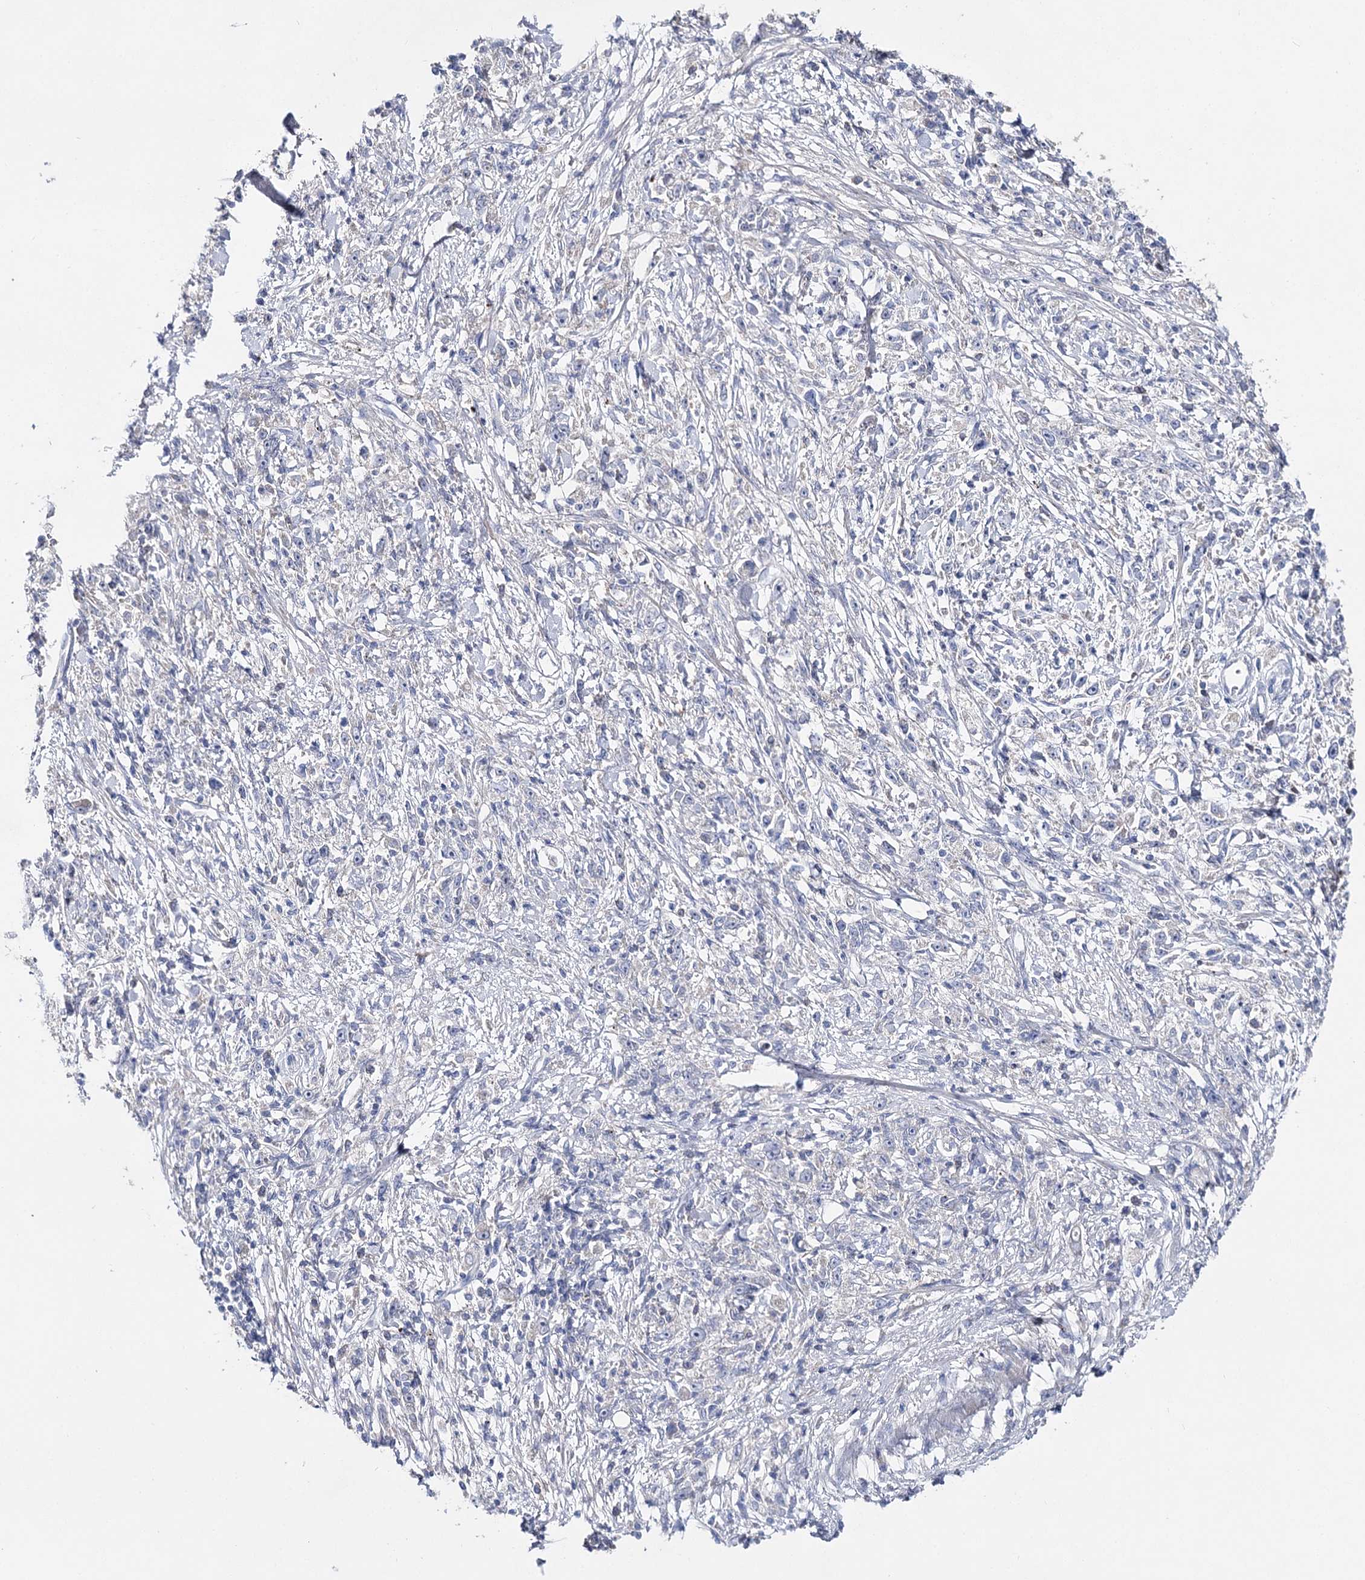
{"staining": {"intensity": "negative", "quantity": "none", "location": "none"}, "tissue": "stomach cancer", "cell_type": "Tumor cells", "image_type": "cancer", "snomed": [{"axis": "morphology", "description": "Adenocarcinoma, NOS"}, {"axis": "topography", "description": "Stomach"}], "caption": "This is an immunohistochemistry image of stomach cancer (adenocarcinoma). There is no staining in tumor cells.", "gene": "NRAP", "patient": {"sex": "female", "age": 59}}